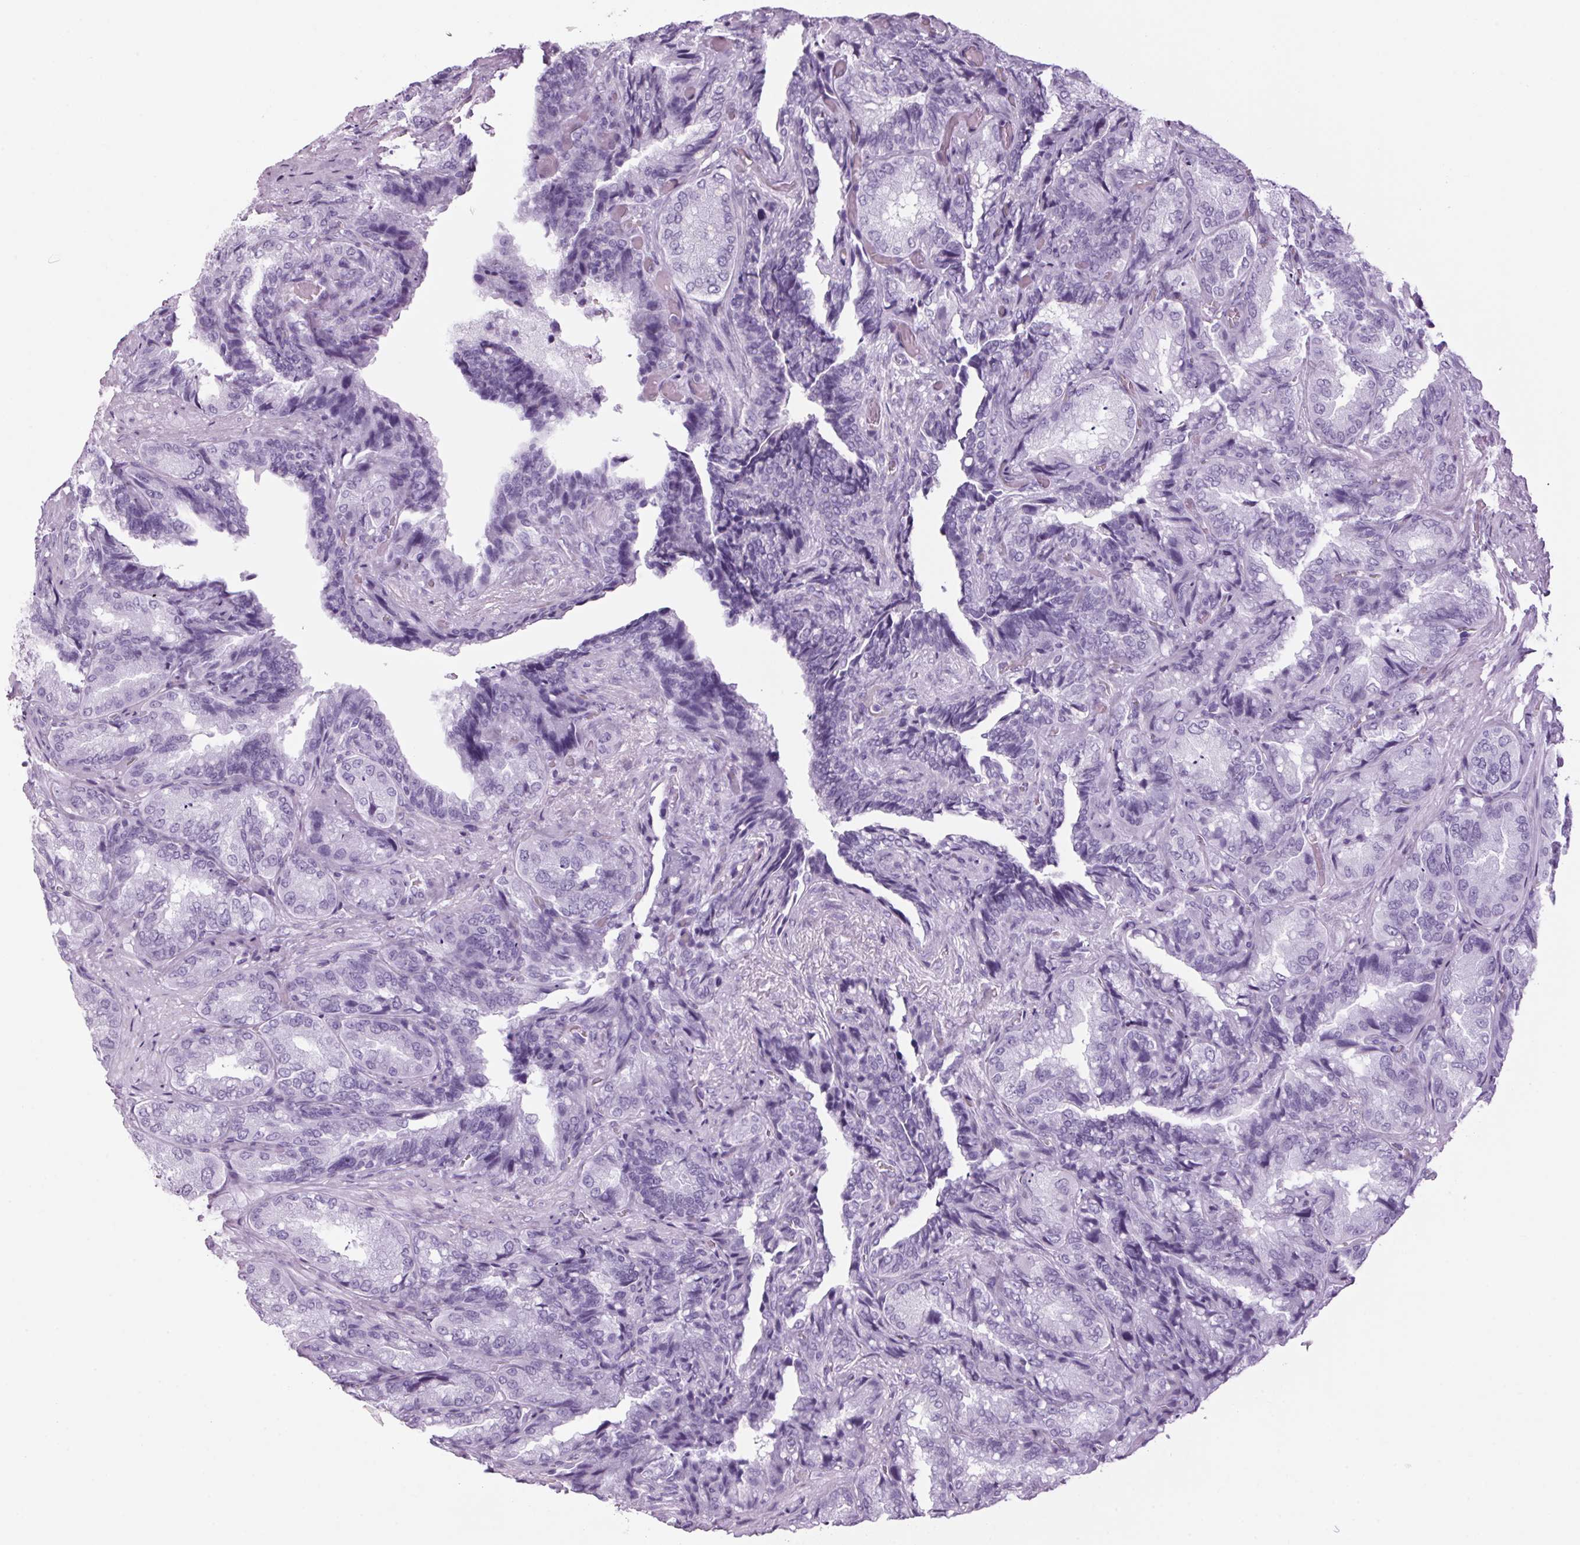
{"staining": {"intensity": "negative", "quantity": "none", "location": "none"}, "tissue": "seminal vesicle", "cell_type": "Glandular cells", "image_type": "normal", "snomed": [{"axis": "morphology", "description": "Normal tissue, NOS"}, {"axis": "topography", "description": "Seminal veicle"}], "caption": "Seminal vesicle was stained to show a protein in brown. There is no significant positivity in glandular cells. (DAB immunohistochemistry, high magnification).", "gene": "PPP1R1A", "patient": {"sex": "male", "age": 68}}